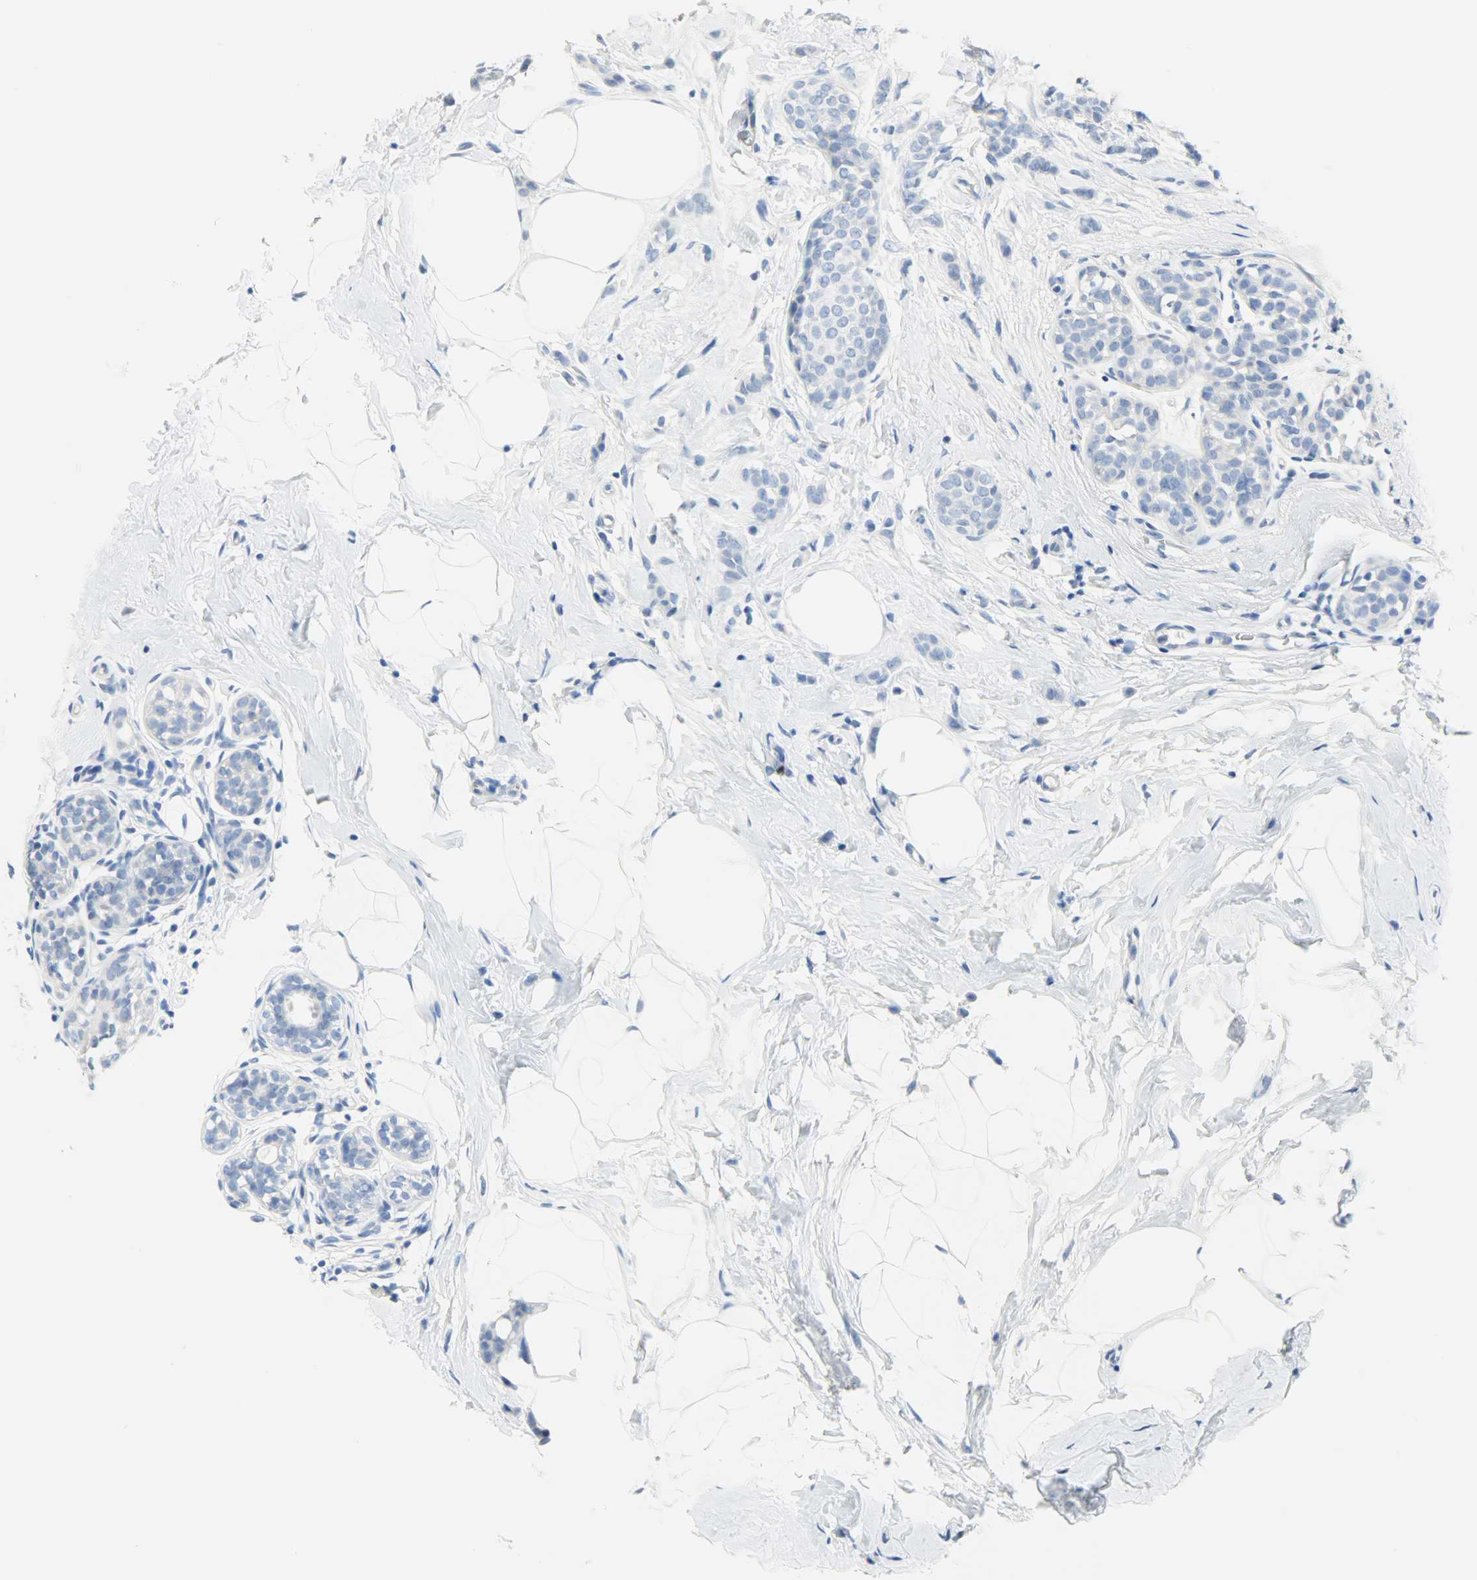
{"staining": {"intensity": "negative", "quantity": "none", "location": "none"}, "tissue": "breast cancer", "cell_type": "Tumor cells", "image_type": "cancer", "snomed": [{"axis": "morphology", "description": "Lobular carcinoma, in situ"}, {"axis": "morphology", "description": "Lobular carcinoma"}, {"axis": "topography", "description": "Breast"}], "caption": "Immunohistochemical staining of human breast lobular carcinoma in situ reveals no significant staining in tumor cells. Brightfield microscopy of IHC stained with DAB (brown) and hematoxylin (blue), captured at high magnification.", "gene": "CEBPE", "patient": {"sex": "female", "age": 41}}